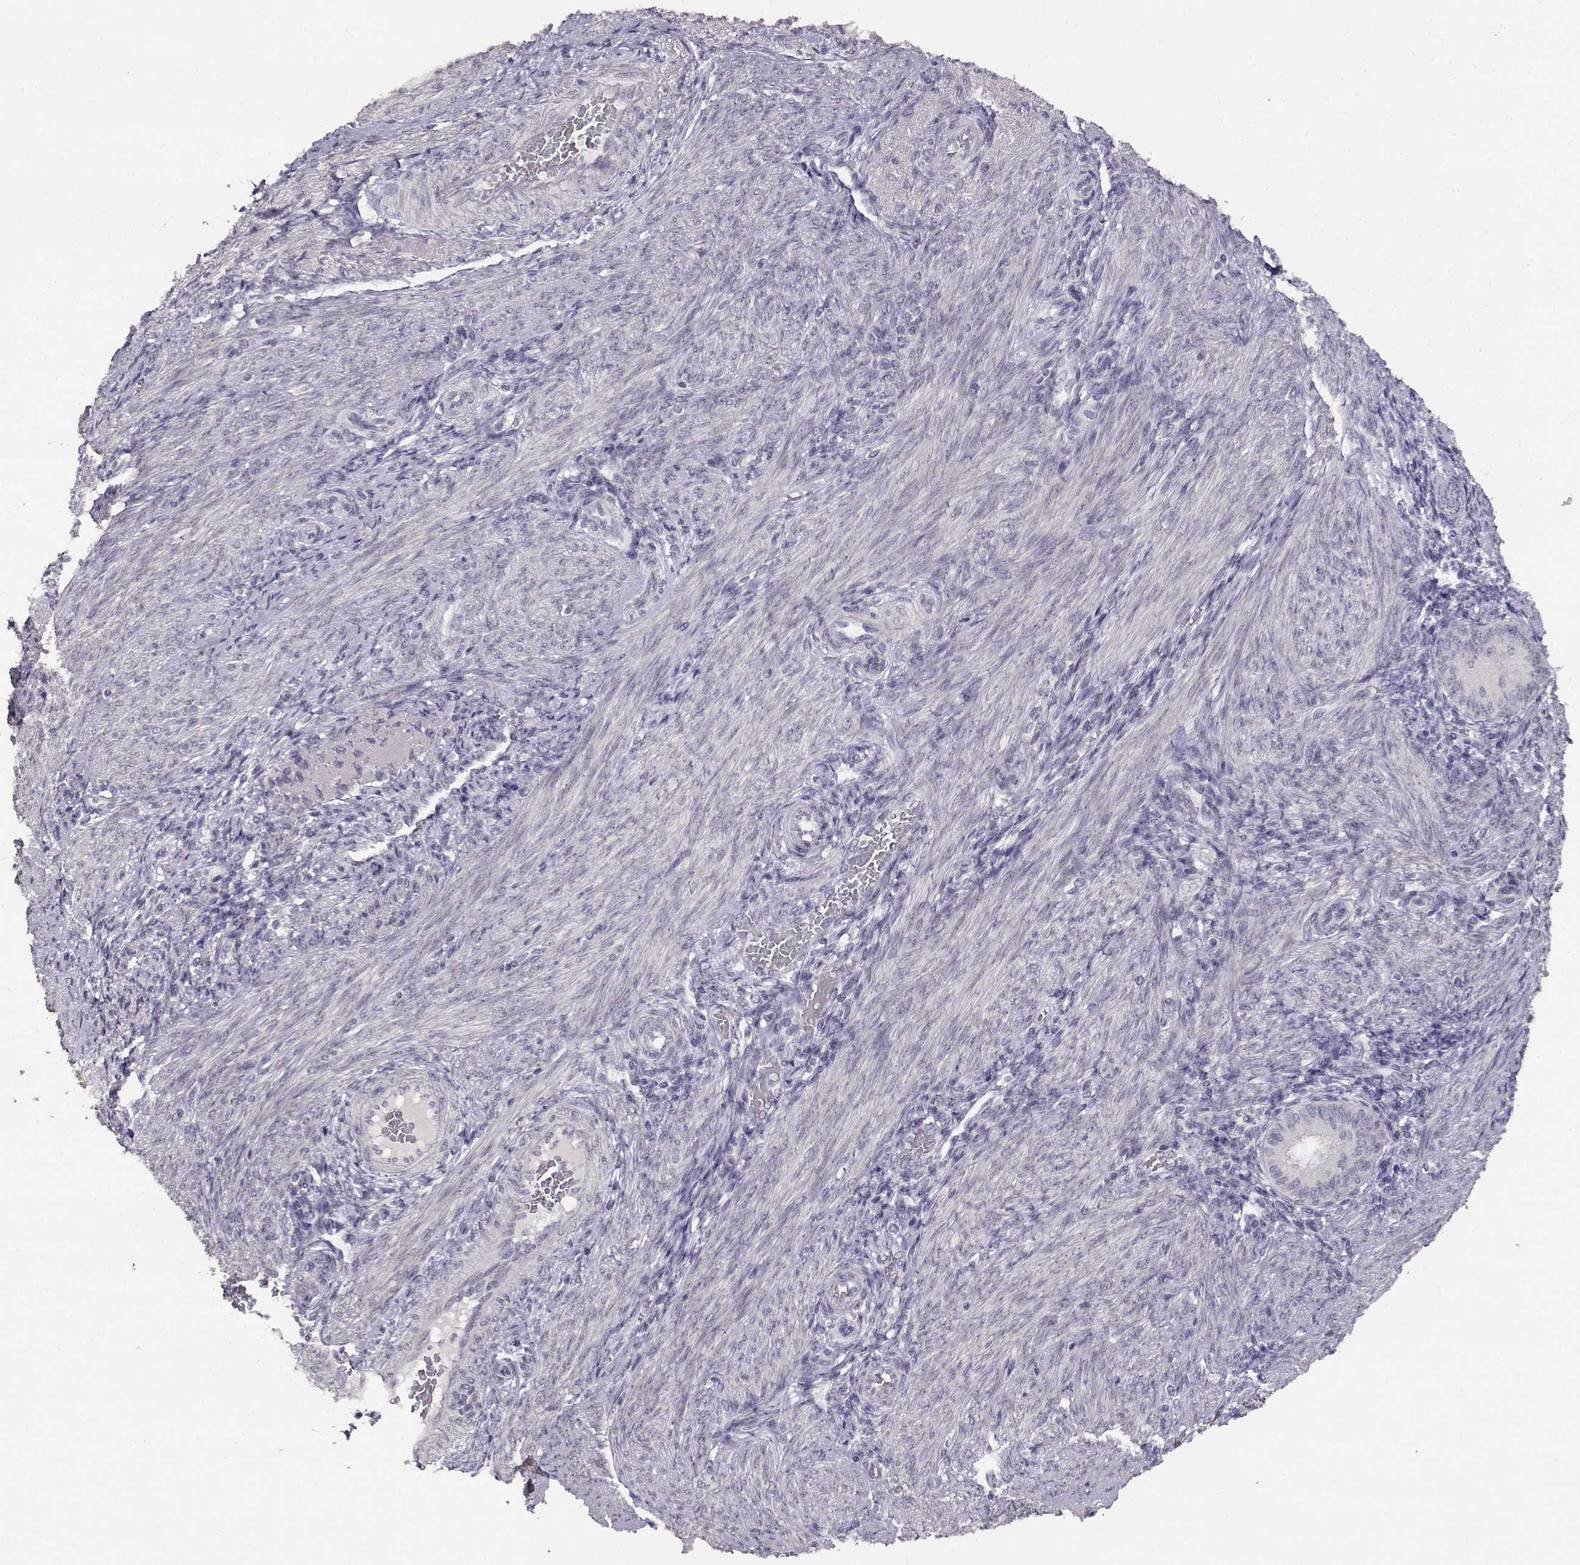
{"staining": {"intensity": "negative", "quantity": "none", "location": "none"}, "tissue": "endometrium", "cell_type": "Cells in endometrial stroma", "image_type": "normal", "snomed": [{"axis": "morphology", "description": "Normal tissue, NOS"}, {"axis": "topography", "description": "Endometrium"}], "caption": "An immunohistochemistry (IHC) photomicrograph of unremarkable endometrium is shown. There is no staining in cells in endometrial stroma of endometrium.", "gene": "RHOXF2", "patient": {"sex": "female", "age": 39}}